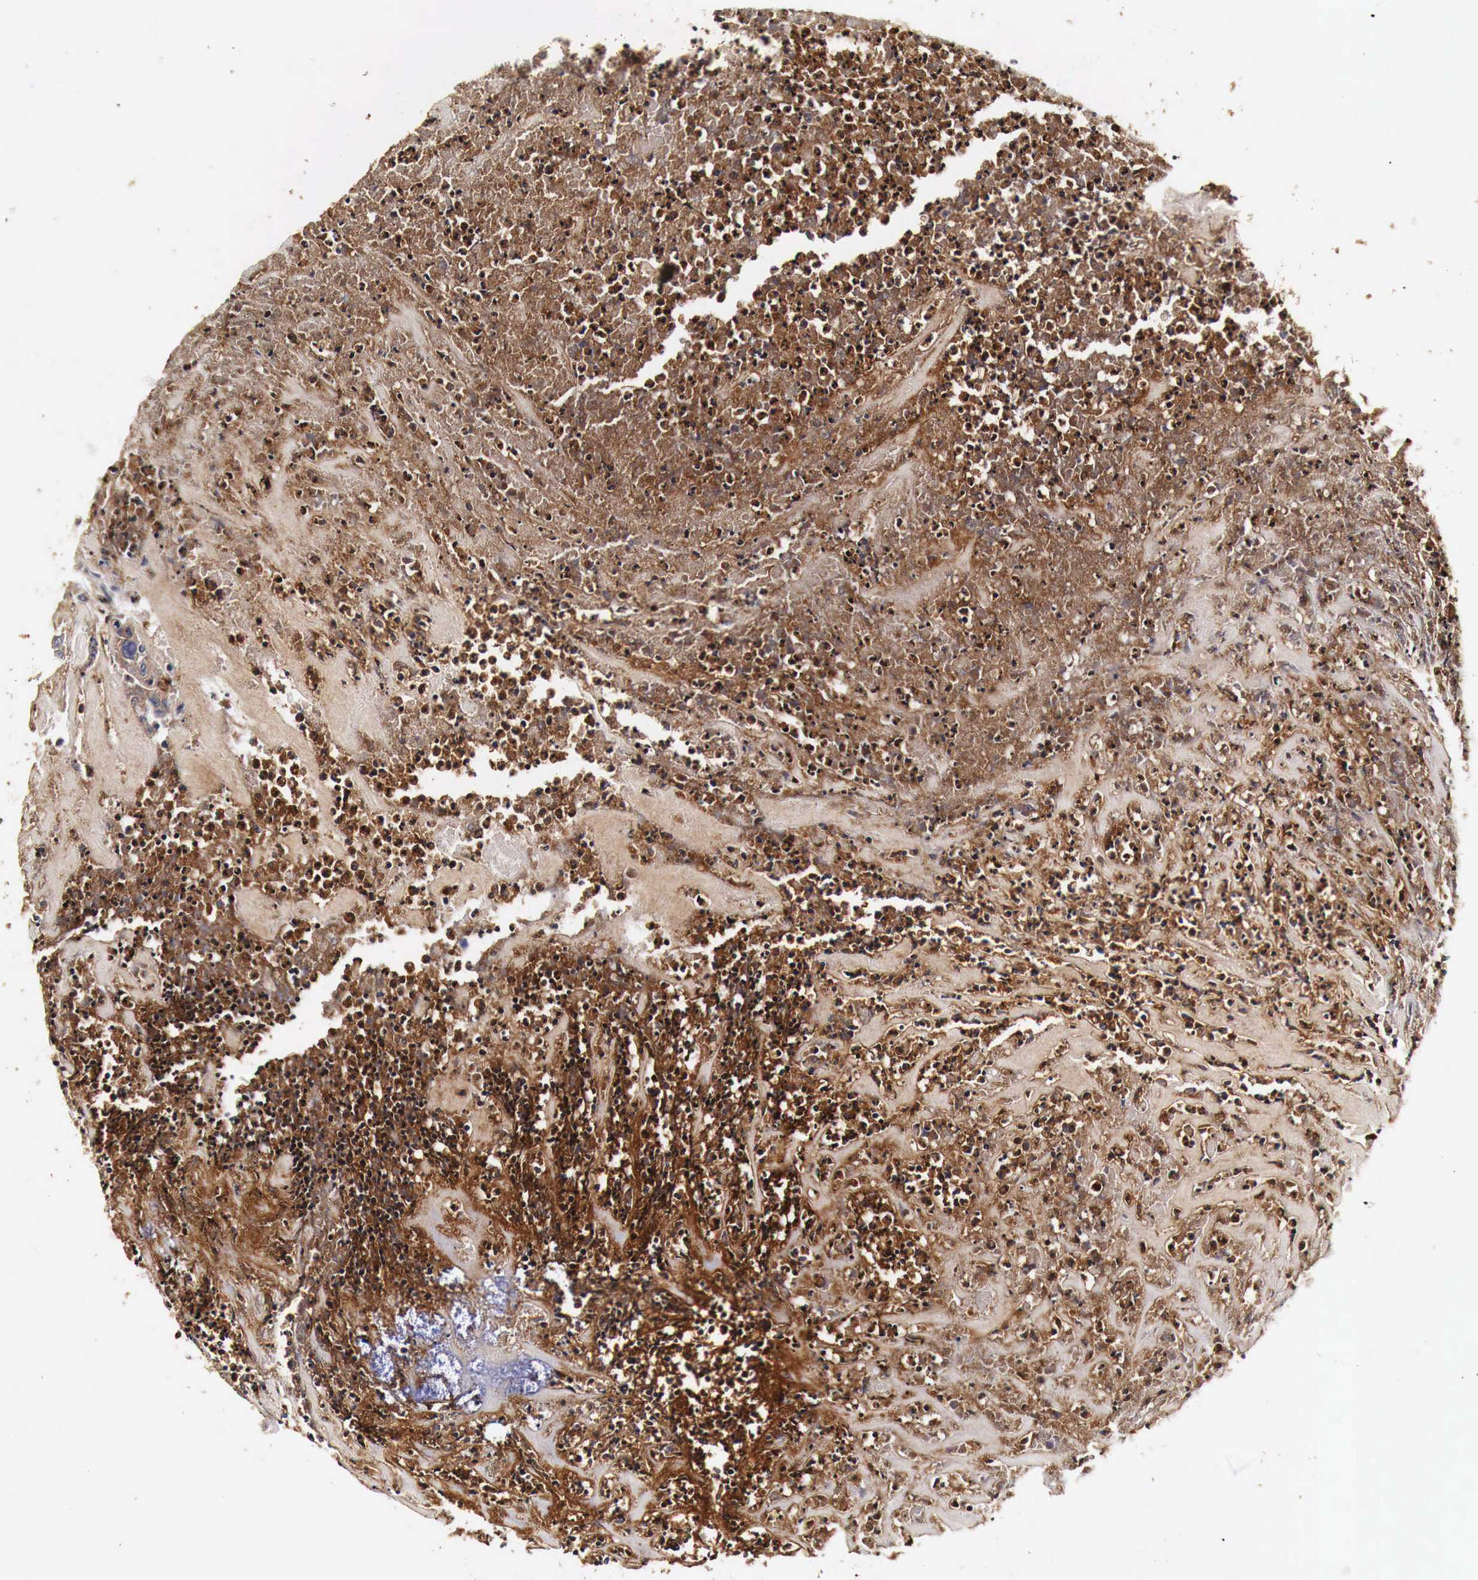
{"staining": {"intensity": "moderate", "quantity": ">75%", "location": "cytoplasmic/membranous"}, "tissue": "colorectal cancer", "cell_type": "Tumor cells", "image_type": "cancer", "snomed": [{"axis": "morphology", "description": "Adenocarcinoma, NOS"}, {"axis": "topography", "description": "Colon"}], "caption": "The histopathology image displays immunohistochemical staining of colorectal adenocarcinoma. There is moderate cytoplasmic/membranous expression is seen in about >75% of tumor cells.", "gene": "RP2", "patient": {"sex": "female", "age": 70}}